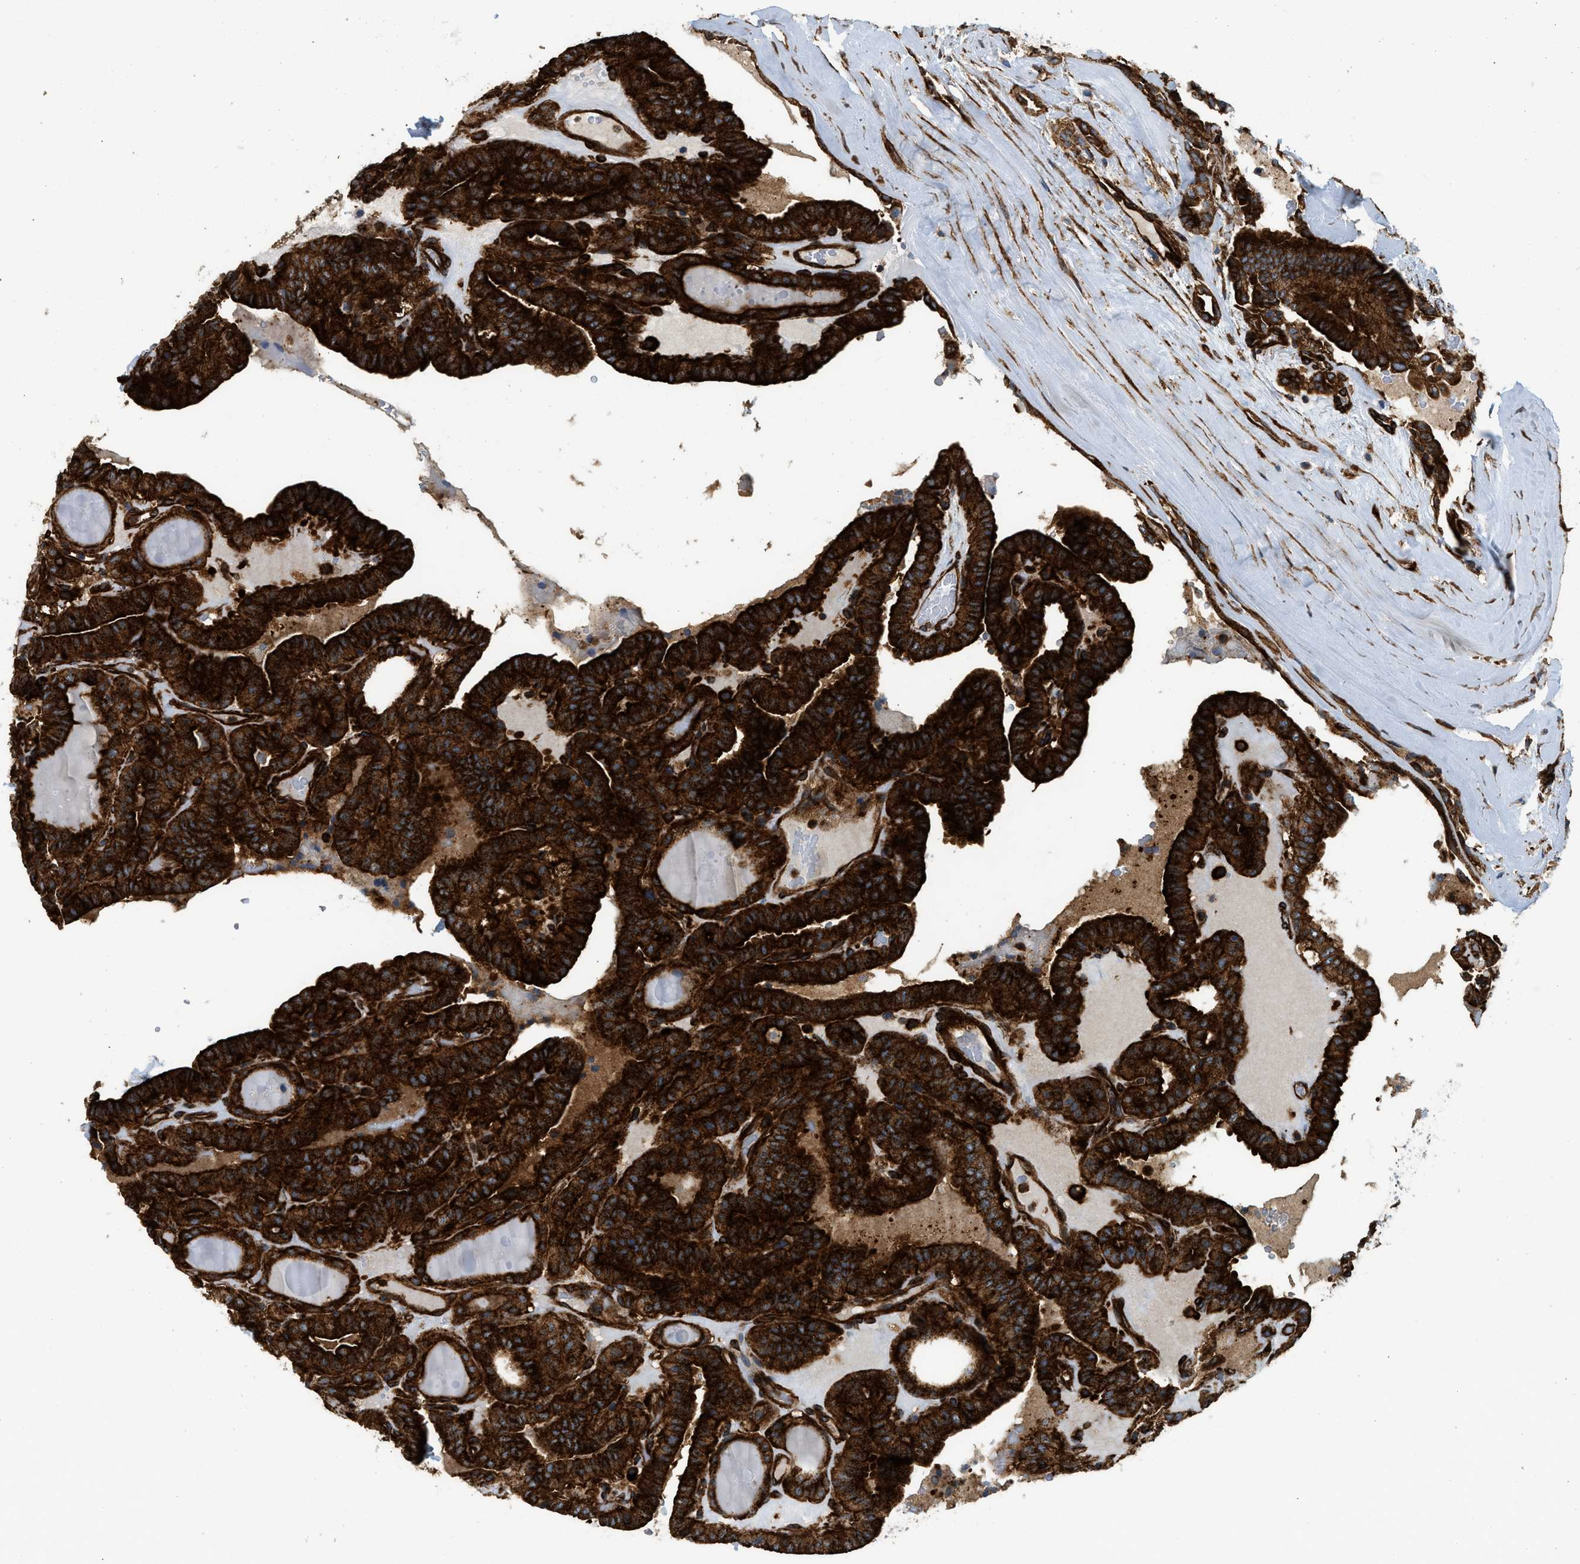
{"staining": {"intensity": "strong", "quantity": ">75%", "location": "cytoplasmic/membranous"}, "tissue": "thyroid cancer", "cell_type": "Tumor cells", "image_type": "cancer", "snomed": [{"axis": "morphology", "description": "Papillary adenocarcinoma, NOS"}, {"axis": "topography", "description": "Thyroid gland"}], "caption": "Immunohistochemistry (DAB) staining of human thyroid cancer (papillary adenocarcinoma) reveals strong cytoplasmic/membranous protein staining in approximately >75% of tumor cells.", "gene": "HIP1", "patient": {"sex": "male", "age": 77}}